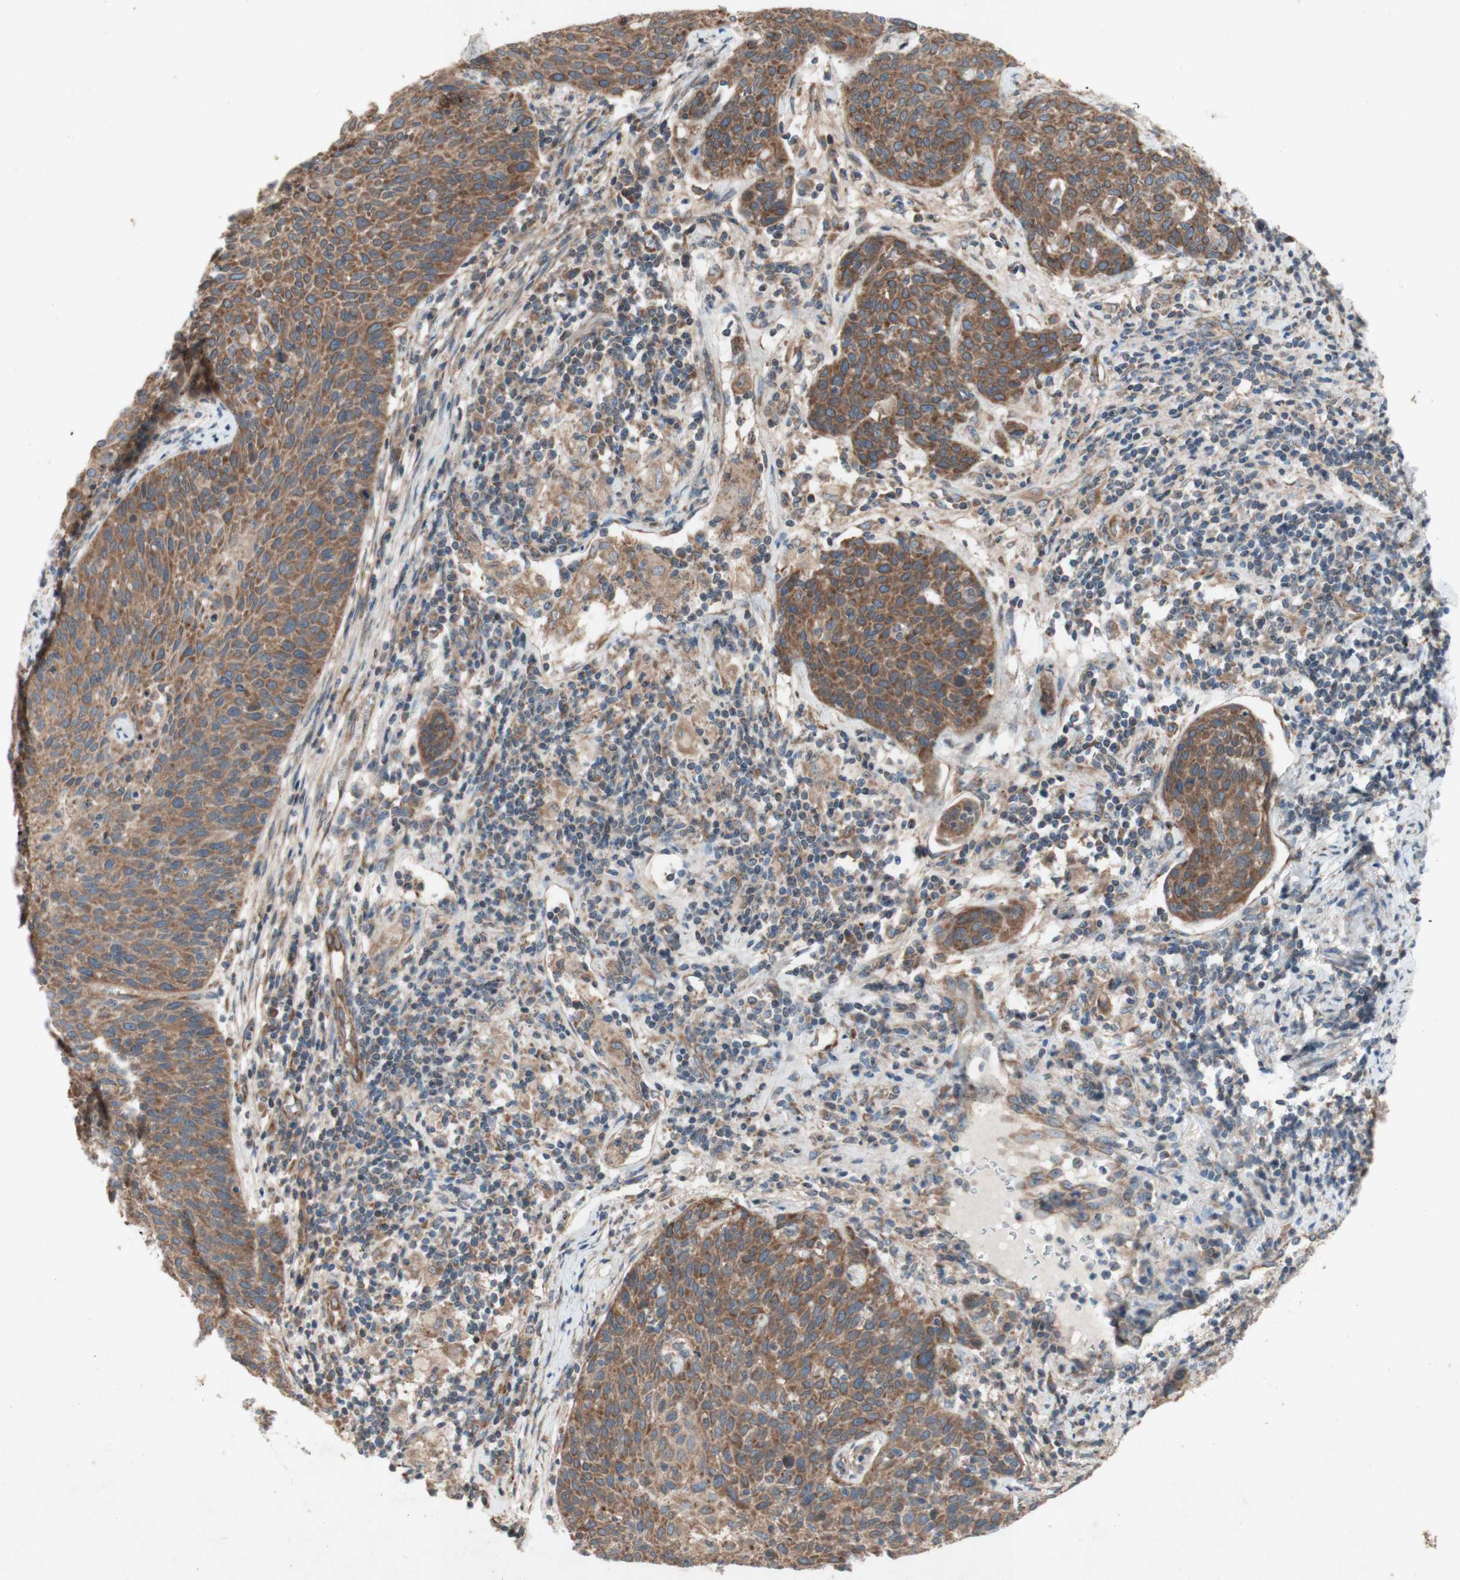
{"staining": {"intensity": "moderate", "quantity": ">75%", "location": "cytoplasmic/membranous"}, "tissue": "cervical cancer", "cell_type": "Tumor cells", "image_type": "cancer", "snomed": [{"axis": "morphology", "description": "Squamous cell carcinoma, NOS"}, {"axis": "topography", "description": "Cervix"}], "caption": "Tumor cells reveal medium levels of moderate cytoplasmic/membranous positivity in about >75% of cells in human squamous cell carcinoma (cervical).", "gene": "SOCS2", "patient": {"sex": "female", "age": 38}}